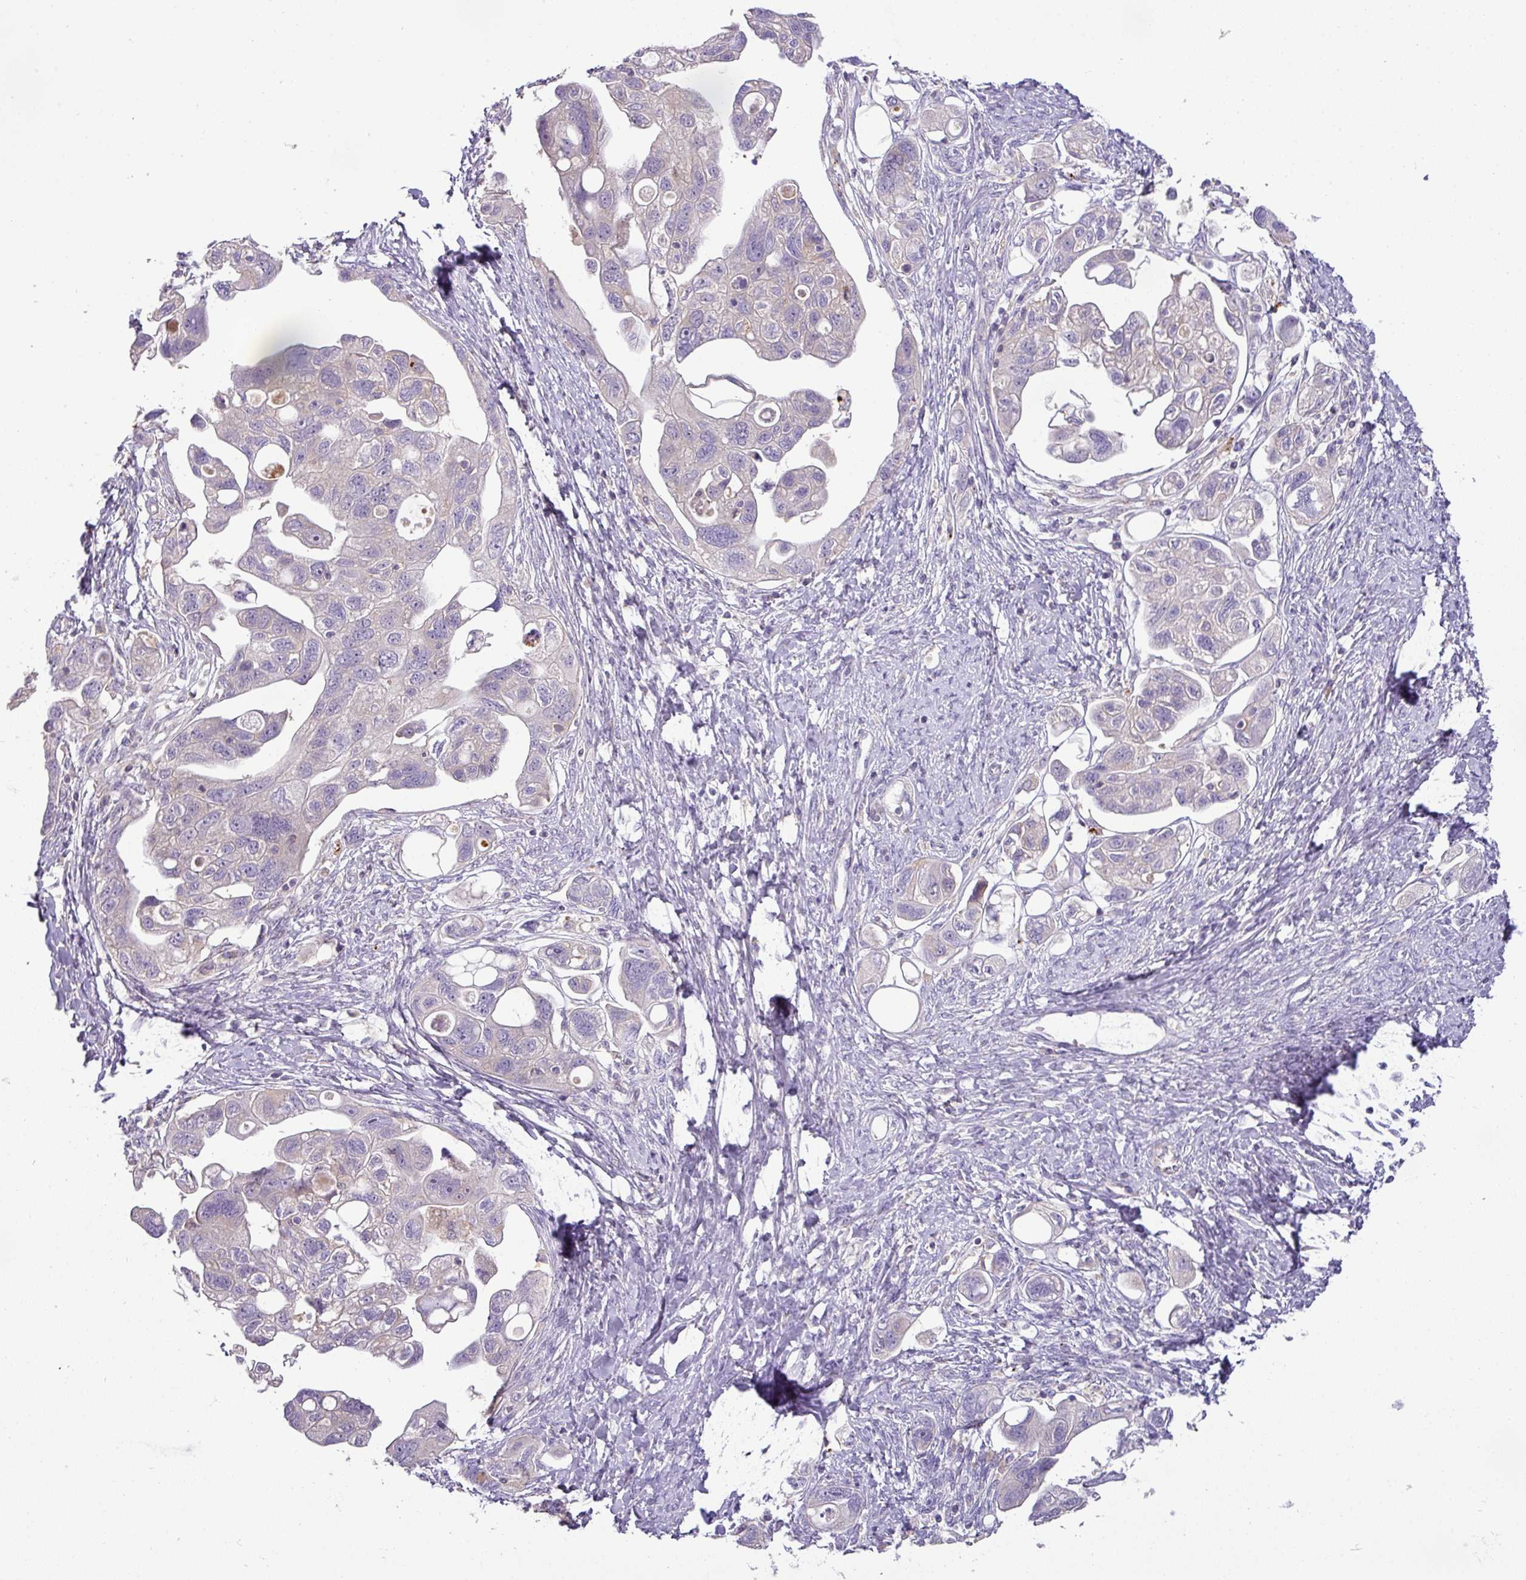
{"staining": {"intensity": "weak", "quantity": "<25%", "location": "cytoplasmic/membranous"}, "tissue": "ovarian cancer", "cell_type": "Tumor cells", "image_type": "cancer", "snomed": [{"axis": "morphology", "description": "Carcinoma, NOS"}, {"axis": "morphology", "description": "Cystadenocarcinoma, serous, NOS"}, {"axis": "topography", "description": "Ovary"}], "caption": "Ovarian cancer was stained to show a protein in brown. There is no significant positivity in tumor cells.", "gene": "HOXC13", "patient": {"sex": "female", "age": 69}}